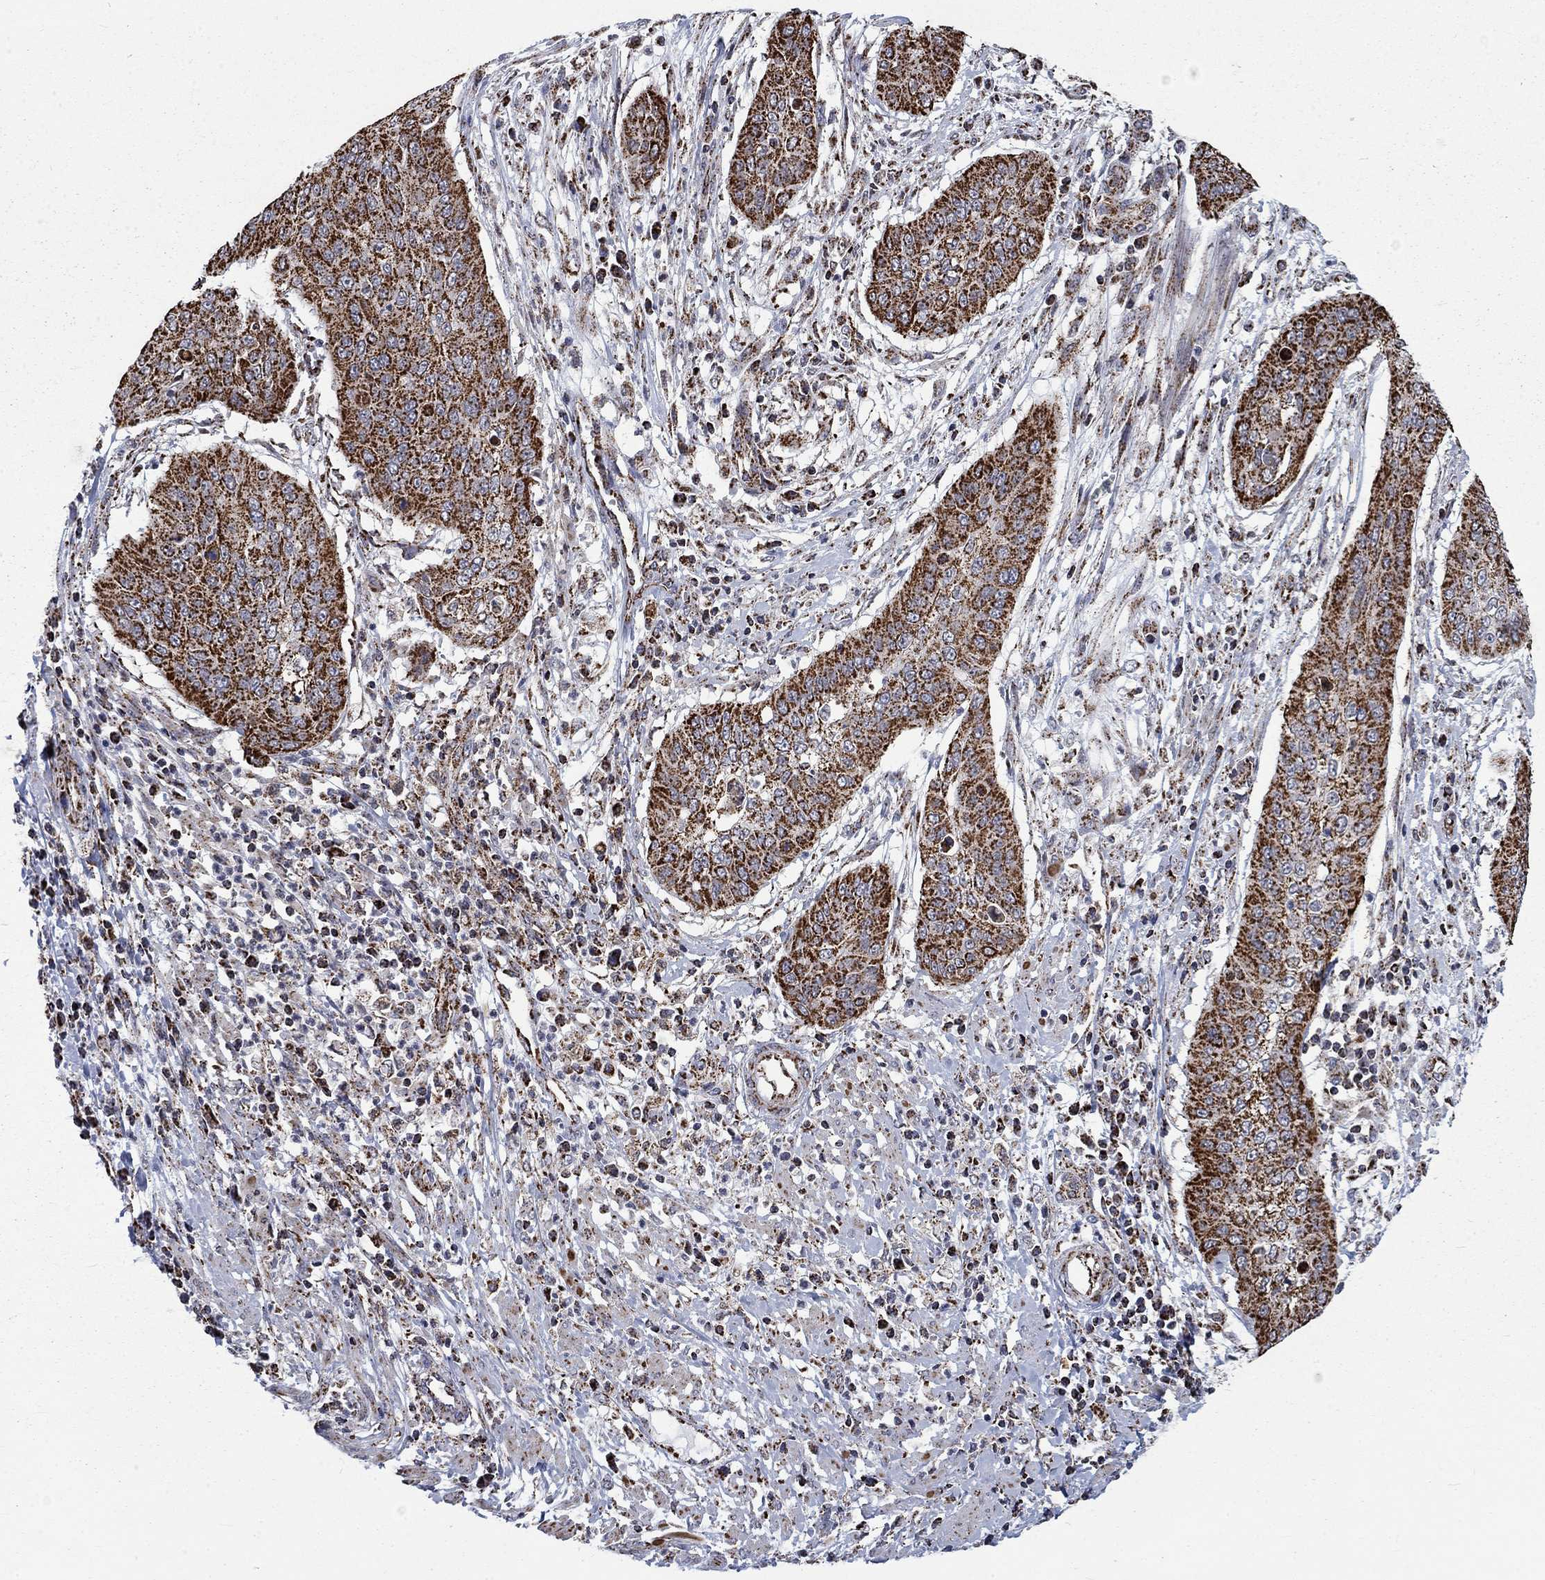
{"staining": {"intensity": "strong", "quantity": ">75%", "location": "cytoplasmic/membranous"}, "tissue": "cervical cancer", "cell_type": "Tumor cells", "image_type": "cancer", "snomed": [{"axis": "morphology", "description": "Squamous cell carcinoma, NOS"}, {"axis": "topography", "description": "Cervix"}], "caption": "A brown stain highlights strong cytoplasmic/membranous expression of a protein in human cervical cancer (squamous cell carcinoma) tumor cells.", "gene": "MOAP1", "patient": {"sex": "female", "age": 39}}